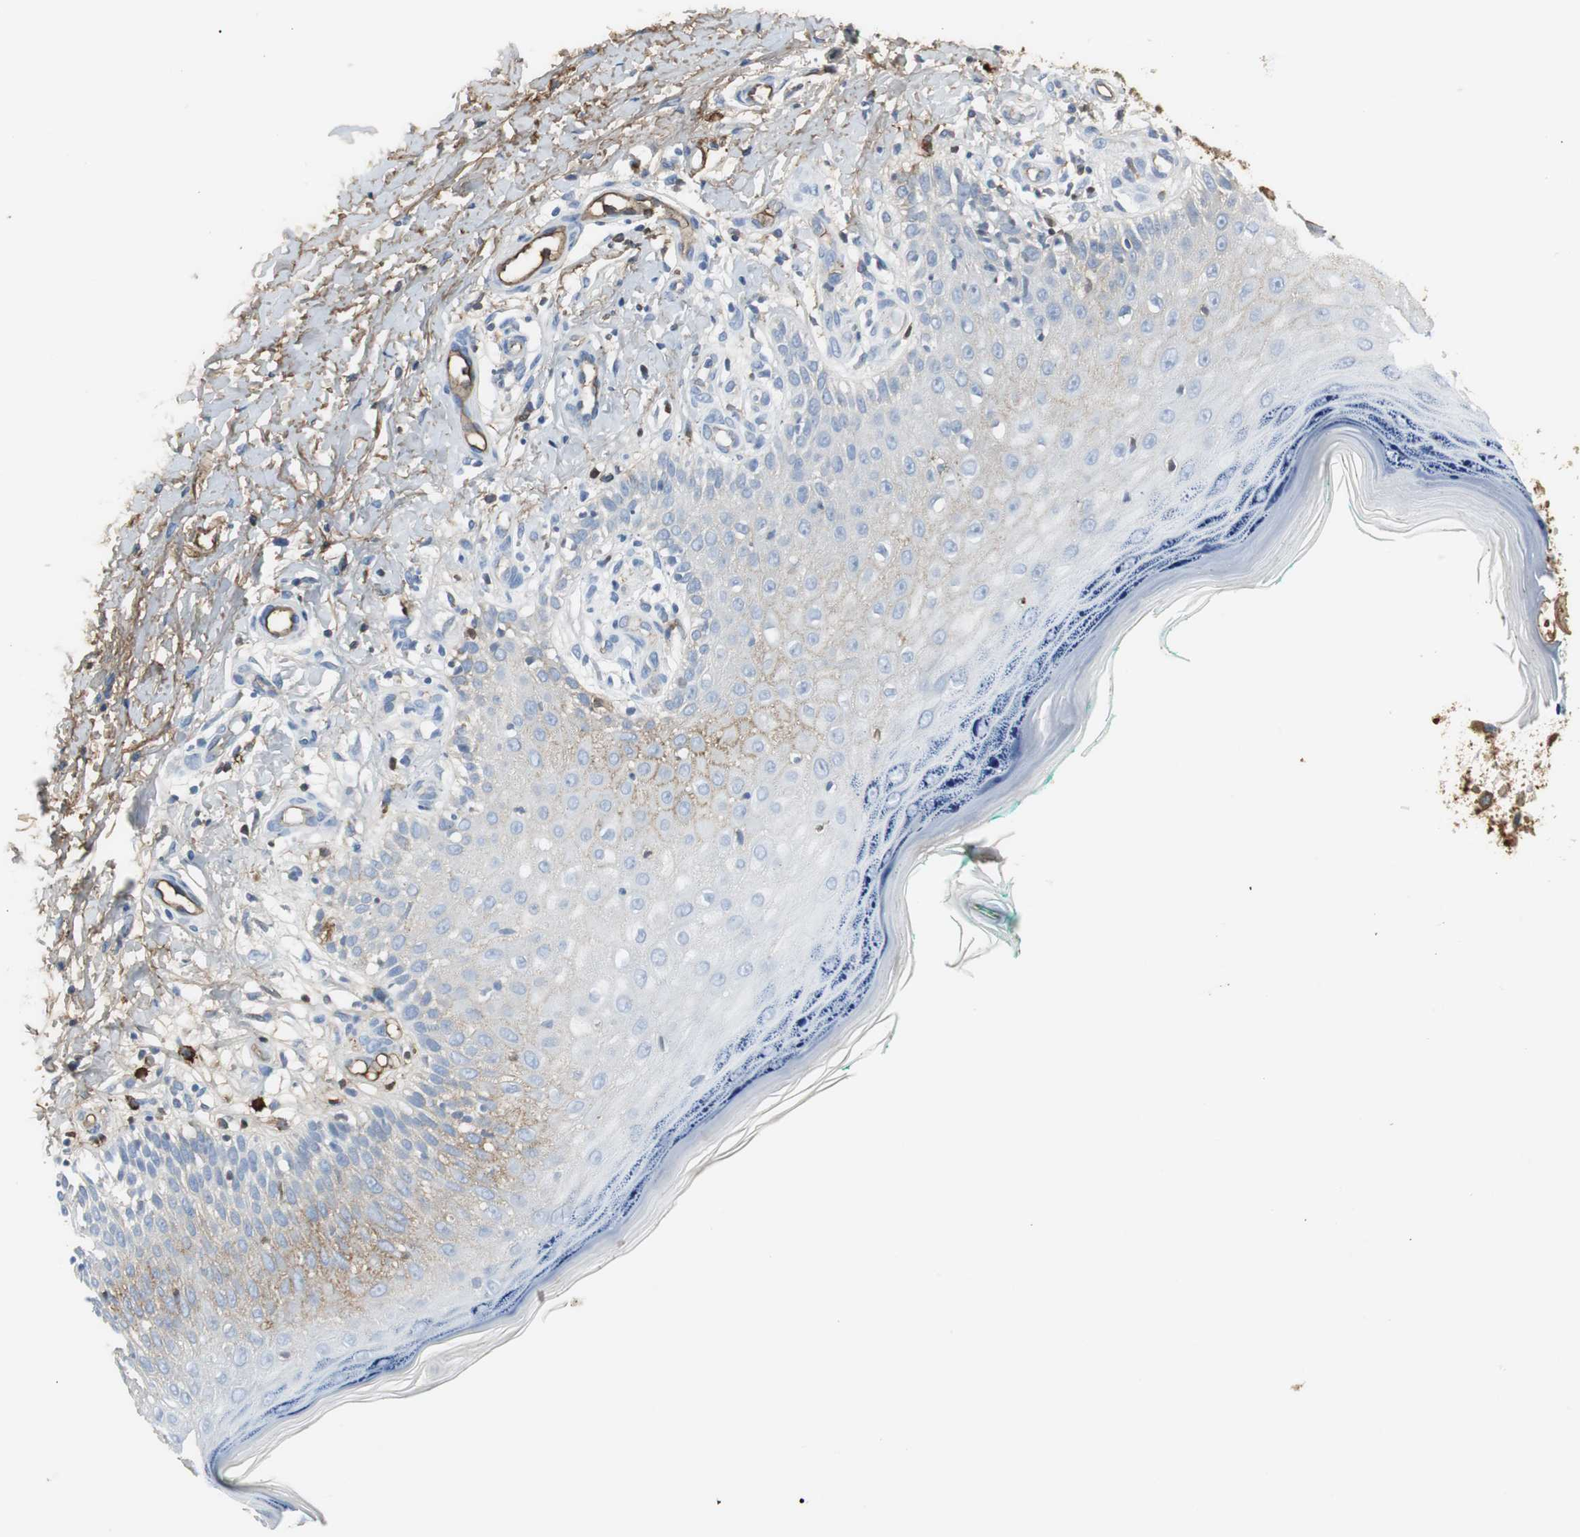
{"staining": {"intensity": "weak", "quantity": "<25%", "location": "cytoplasmic/membranous"}, "tissue": "skin cancer", "cell_type": "Tumor cells", "image_type": "cancer", "snomed": [{"axis": "morphology", "description": "Squamous cell carcinoma, NOS"}, {"axis": "topography", "description": "Skin"}], "caption": "DAB (3,3'-diaminobenzidine) immunohistochemical staining of skin squamous cell carcinoma demonstrates no significant staining in tumor cells.", "gene": "IGHA1", "patient": {"sex": "female", "age": 42}}